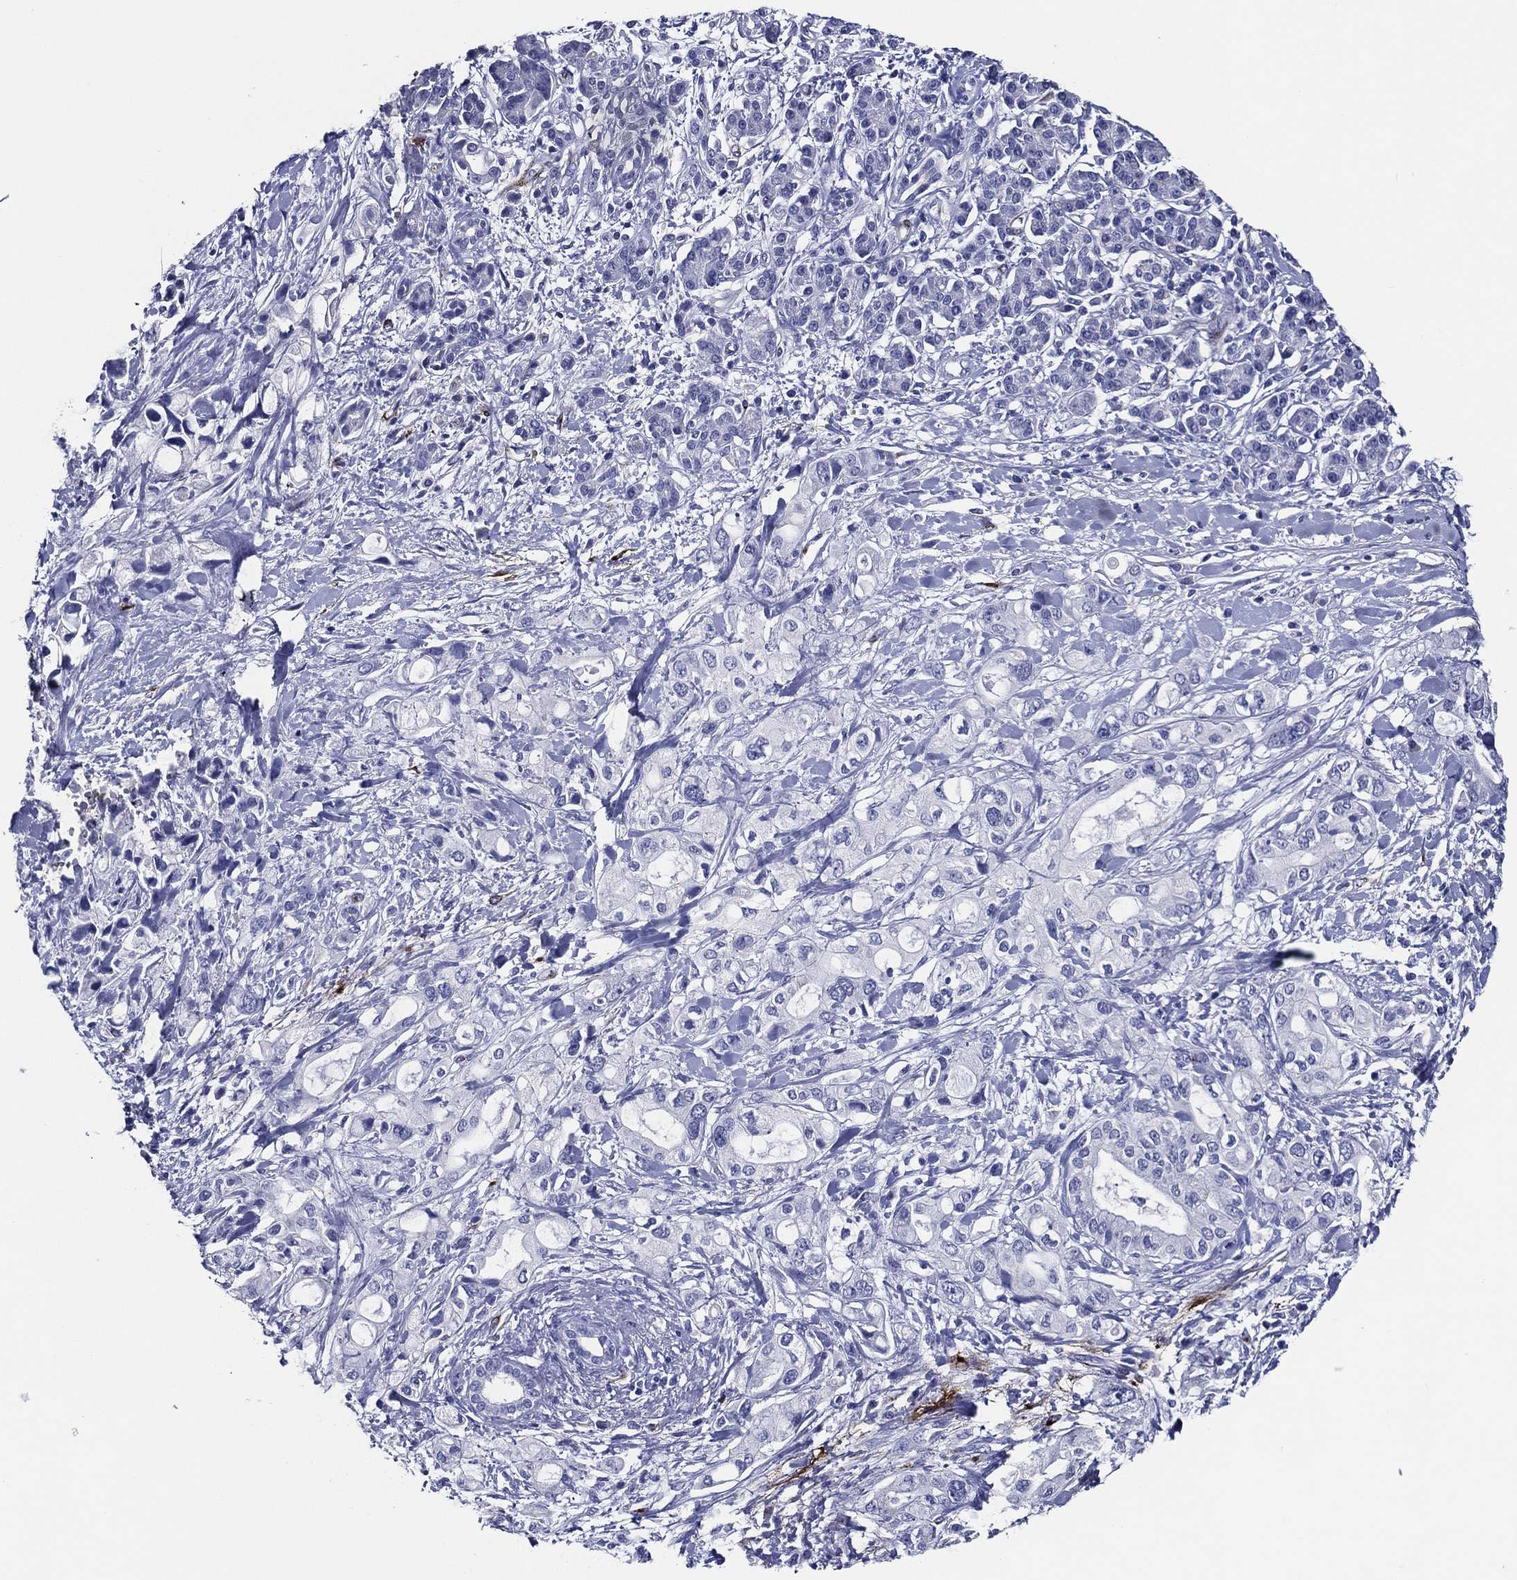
{"staining": {"intensity": "negative", "quantity": "none", "location": "none"}, "tissue": "pancreatic cancer", "cell_type": "Tumor cells", "image_type": "cancer", "snomed": [{"axis": "morphology", "description": "Adenocarcinoma, NOS"}, {"axis": "topography", "description": "Pancreas"}], "caption": "There is no significant expression in tumor cells of adenocarcinoma (pancreatic).", "gene": "ACE2", "patient": {"sex": "female", "age": 56}}